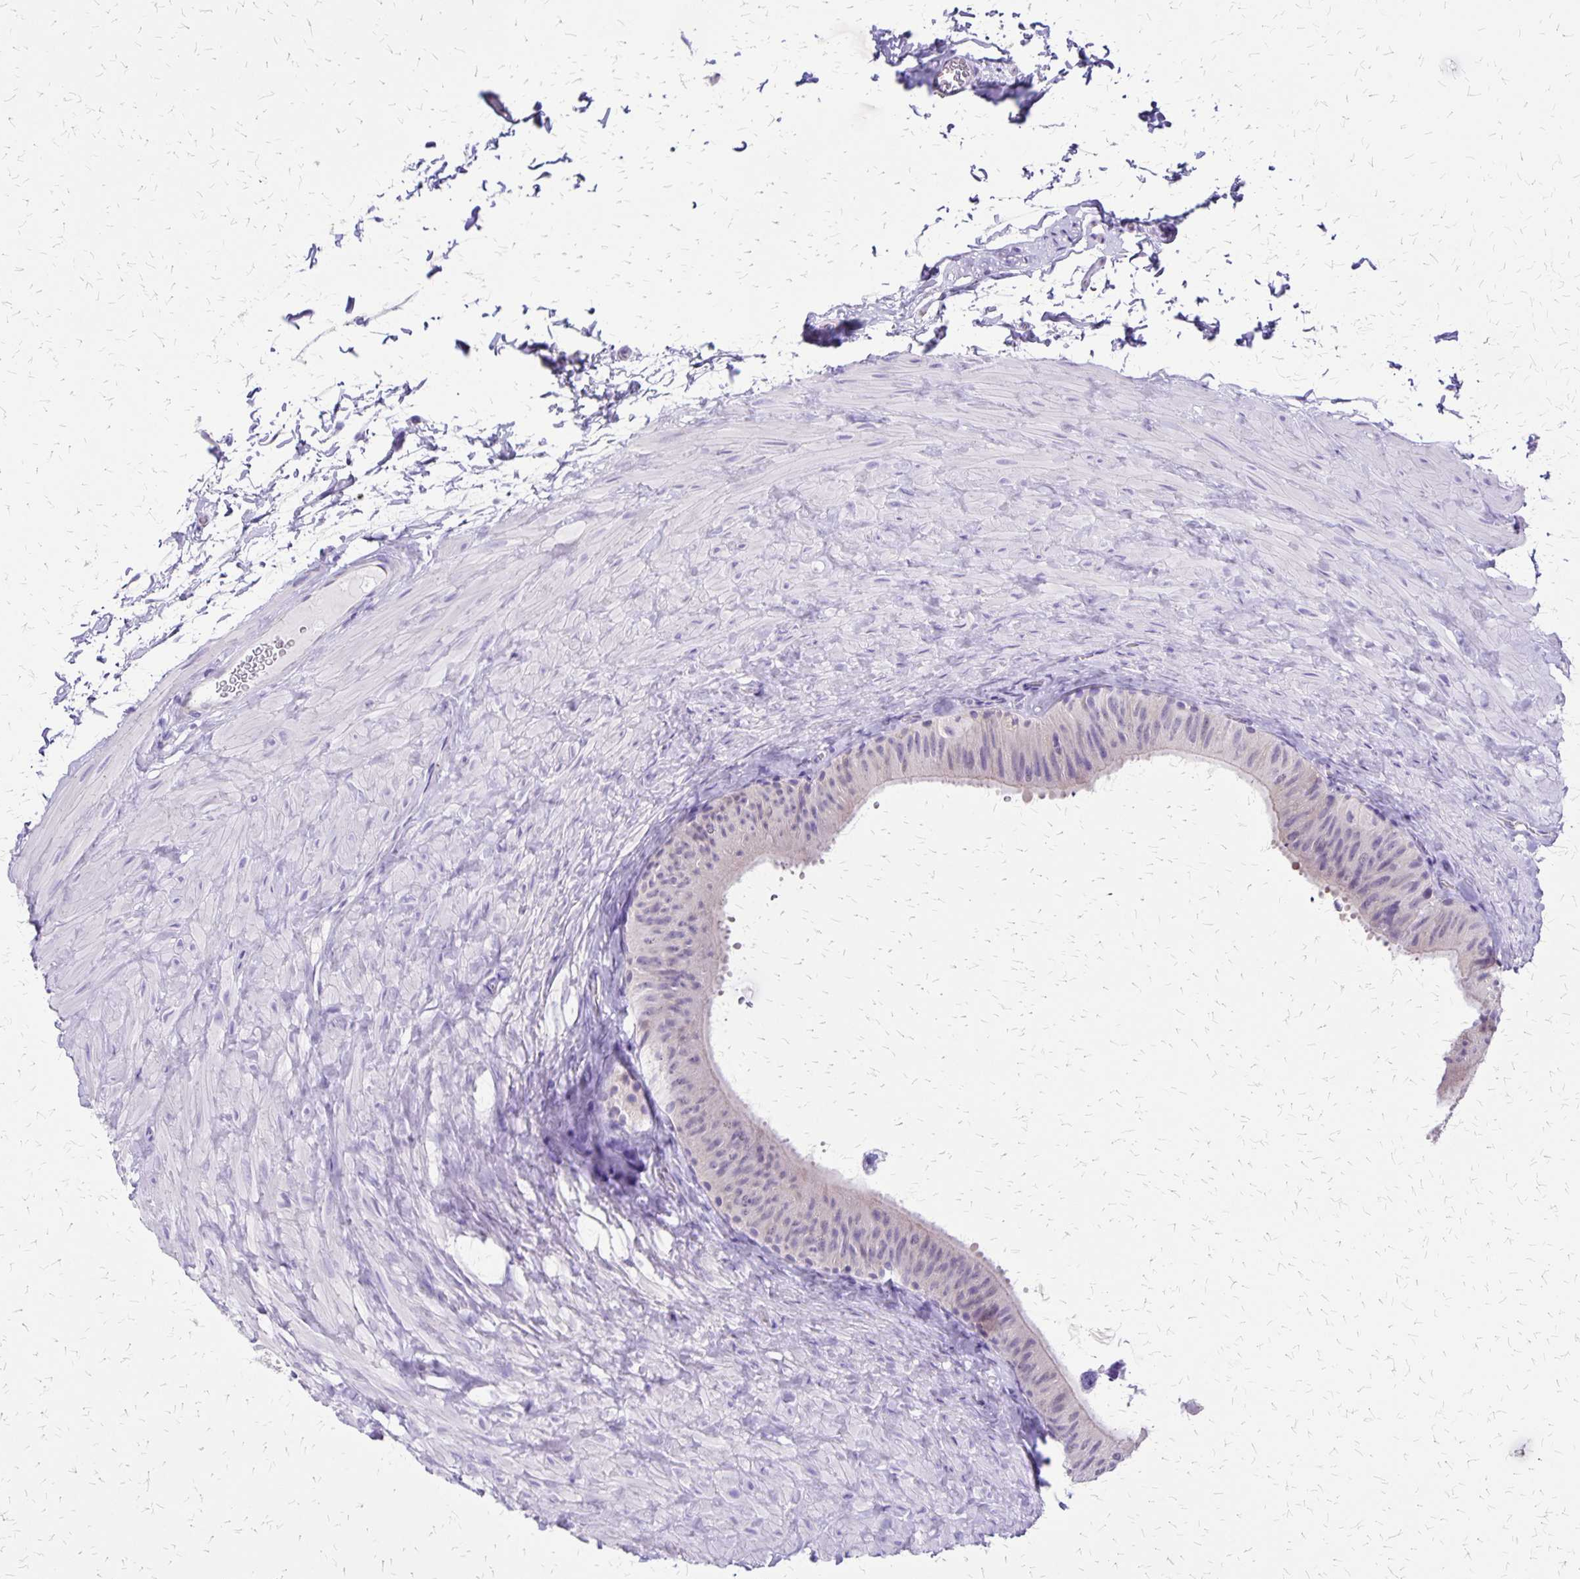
{"staining": {"intensity": "negative", "quantity": "none", "location": "none"}, "tissue": "epididymis", "cell_type": "Glandular cells", "image_type": "normal", "snomed": [{"axis": "morphology", "description": "Normal tissue, NOS"}, {"axis": "topography", "description": "Epididymis, spermatic cord, NOS"}, {"axis": "topography", "description": "Epididymis"}], "caption": "Immunohistochemistry image of normal epididymis stained for a protein (brown), which exhibits no positivity in glandular cells. (DAB immunohistochemistry (IHC), high magnification).", "gene": "SI", "patient": {"sex": "male", "age": 31}}